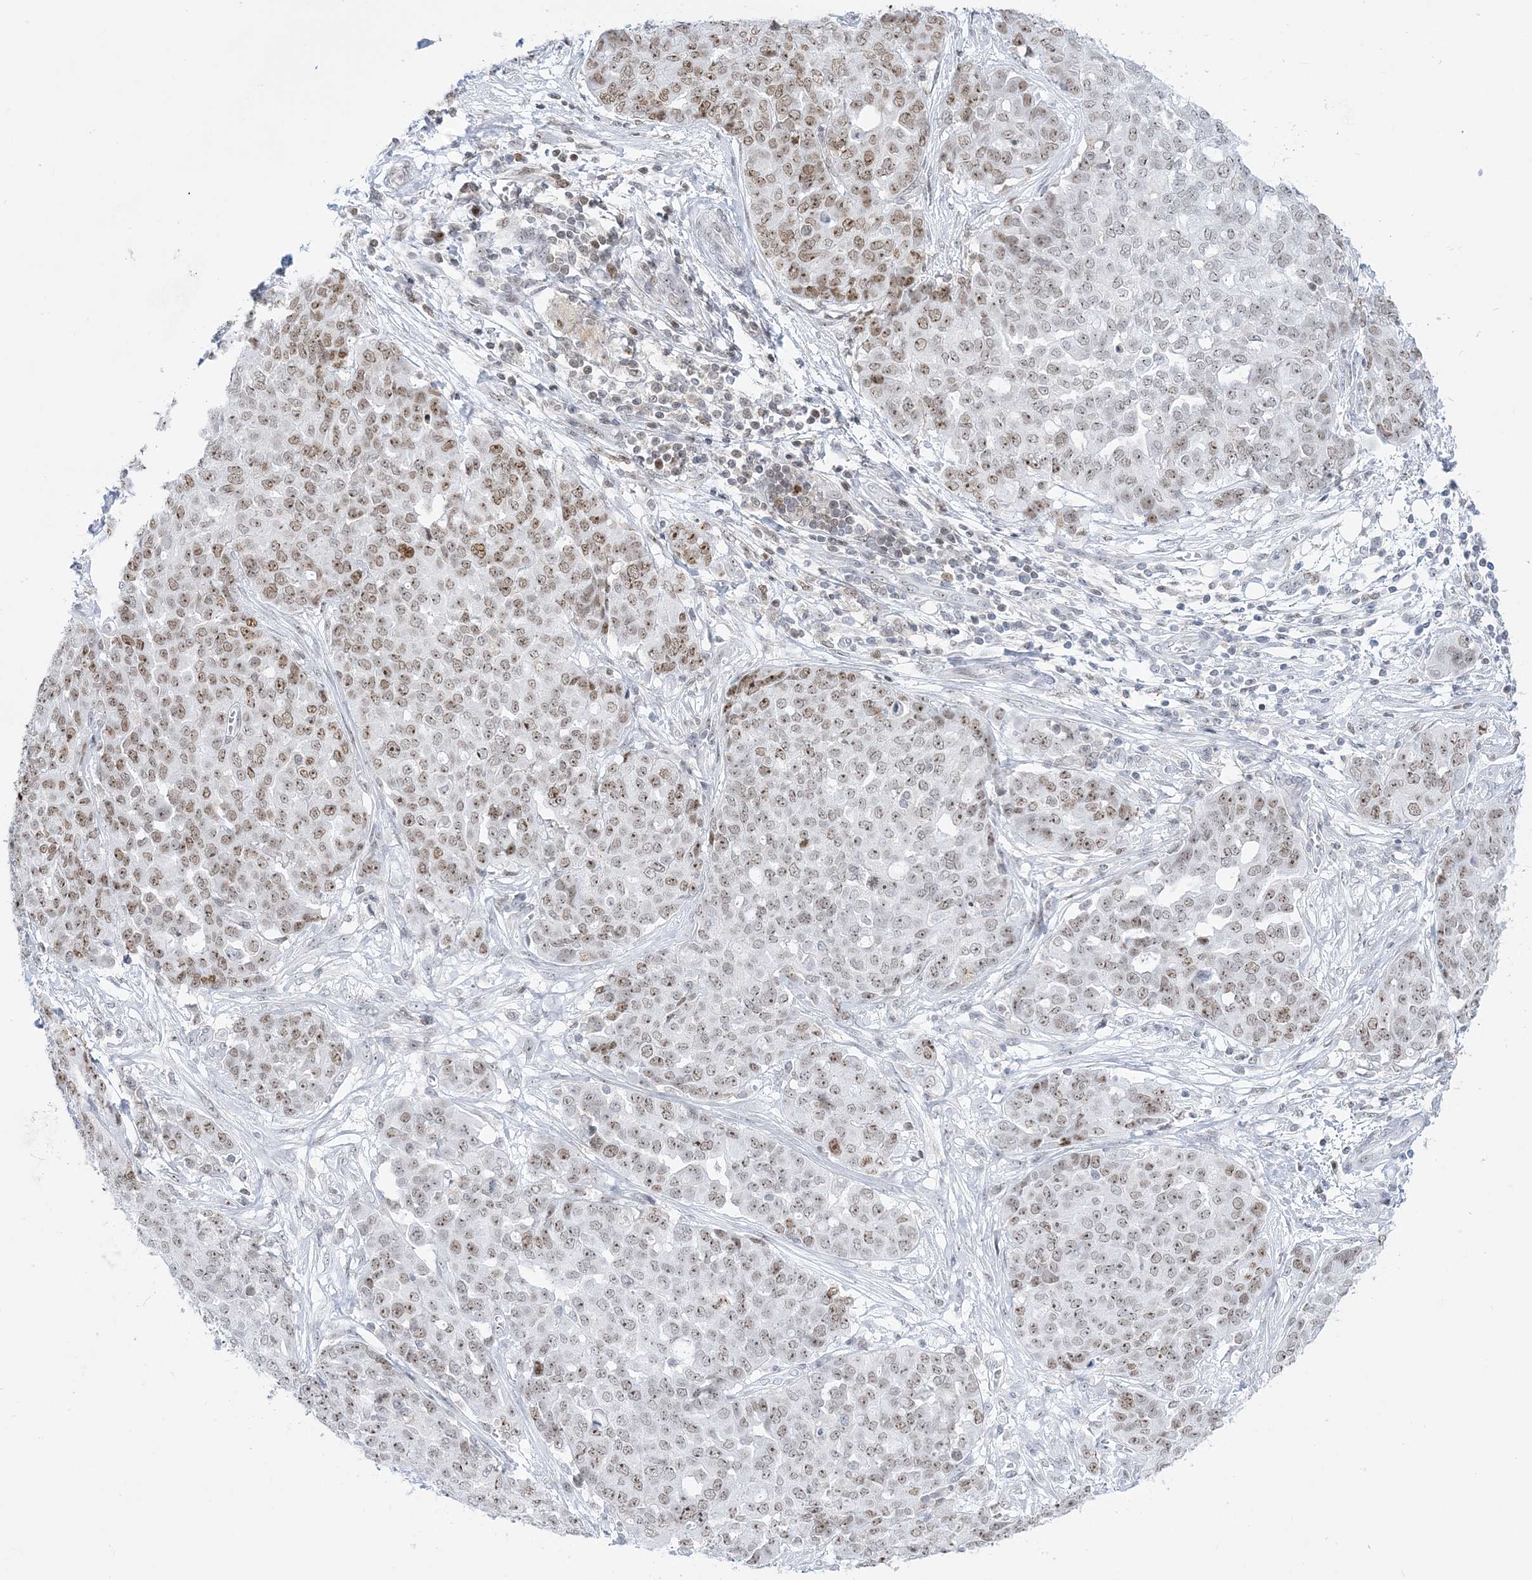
{"staining": {"intensity": "moderate", "quantity": "25%-75%", "location": "nuclear"}, "tissue": "ovarian cancer", "cell_type": "Tumor cells", "image_type": "cancer", "snomed": [{"axis": "morphology", "description": "Cystadenocarcinoma, serous, NOS"}, {"axis": "topography", "description": "Soft tissue"}, {"axis": "topography", "description": "Ovary"}], "caption": "An immunohistochemistry (IHC) image of tumor tissue is shown. Protein staining in brown shows moderate nuclear positivity in ovarian serous cystadenocarcinoma within tumor cells.", "gene": "DDX21", "patient": {"sex": "female", "age": 57}}